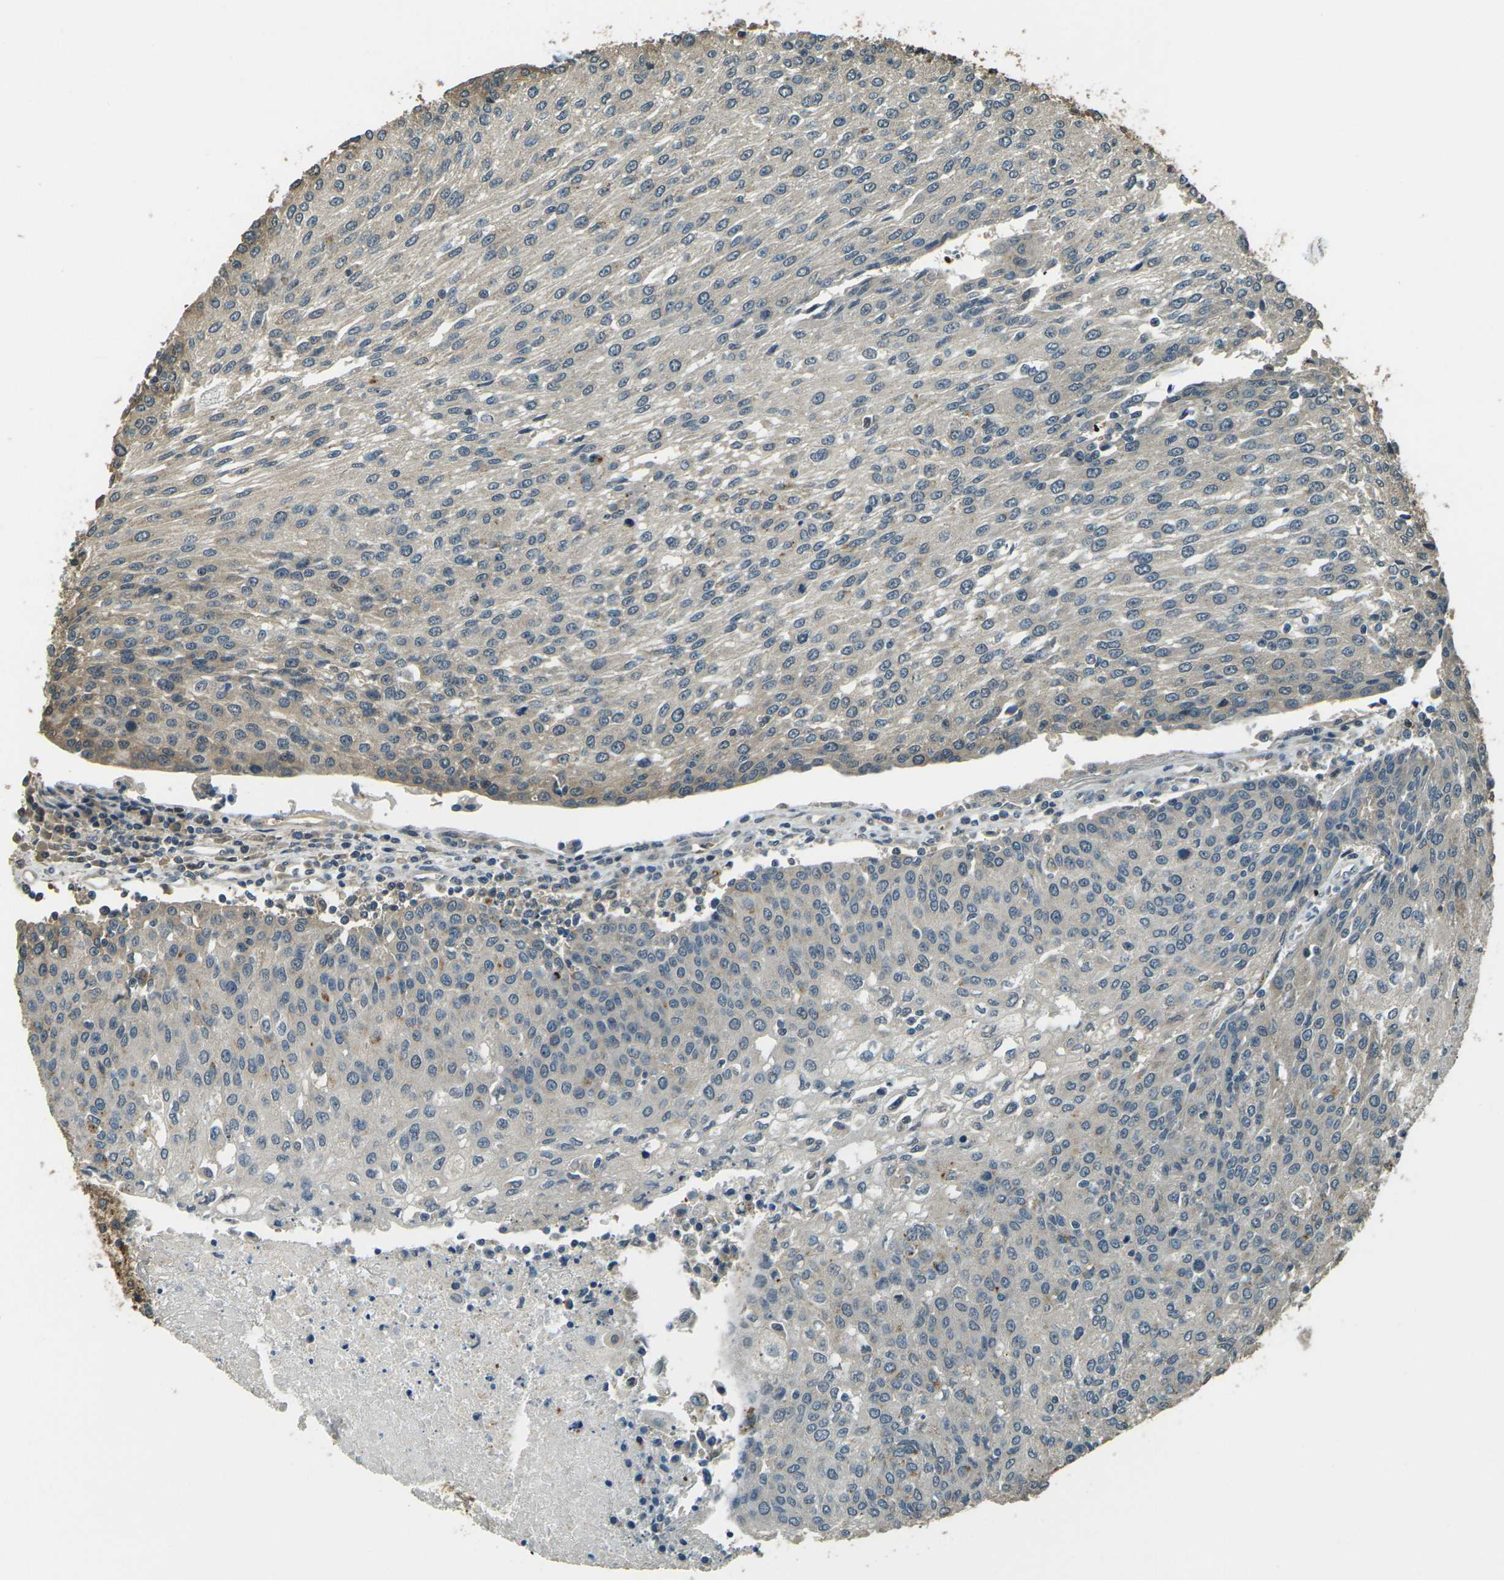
{"staining": {"intensity": "weak", "quantity": ">75%", "location": "cytoplasmic/membranous"}, "tissue": "urothelial cancer", "cell_type": "Tumor cells", "image_type": "cancer", "snomed": [{"axis": "morphology", "description": "Urothelial carcinoma, High grade"}, {"axis": "topography", "description": "Urinary bladder"}], "caption": "Protein positivity by IHC demonstrates weak cytoplasmic/membranous expression in about >75% of tumor cells in high-grade urothelial carcinoma.", "gene": "TOR1A", "patient": {"sex": "female", "age": 85}}